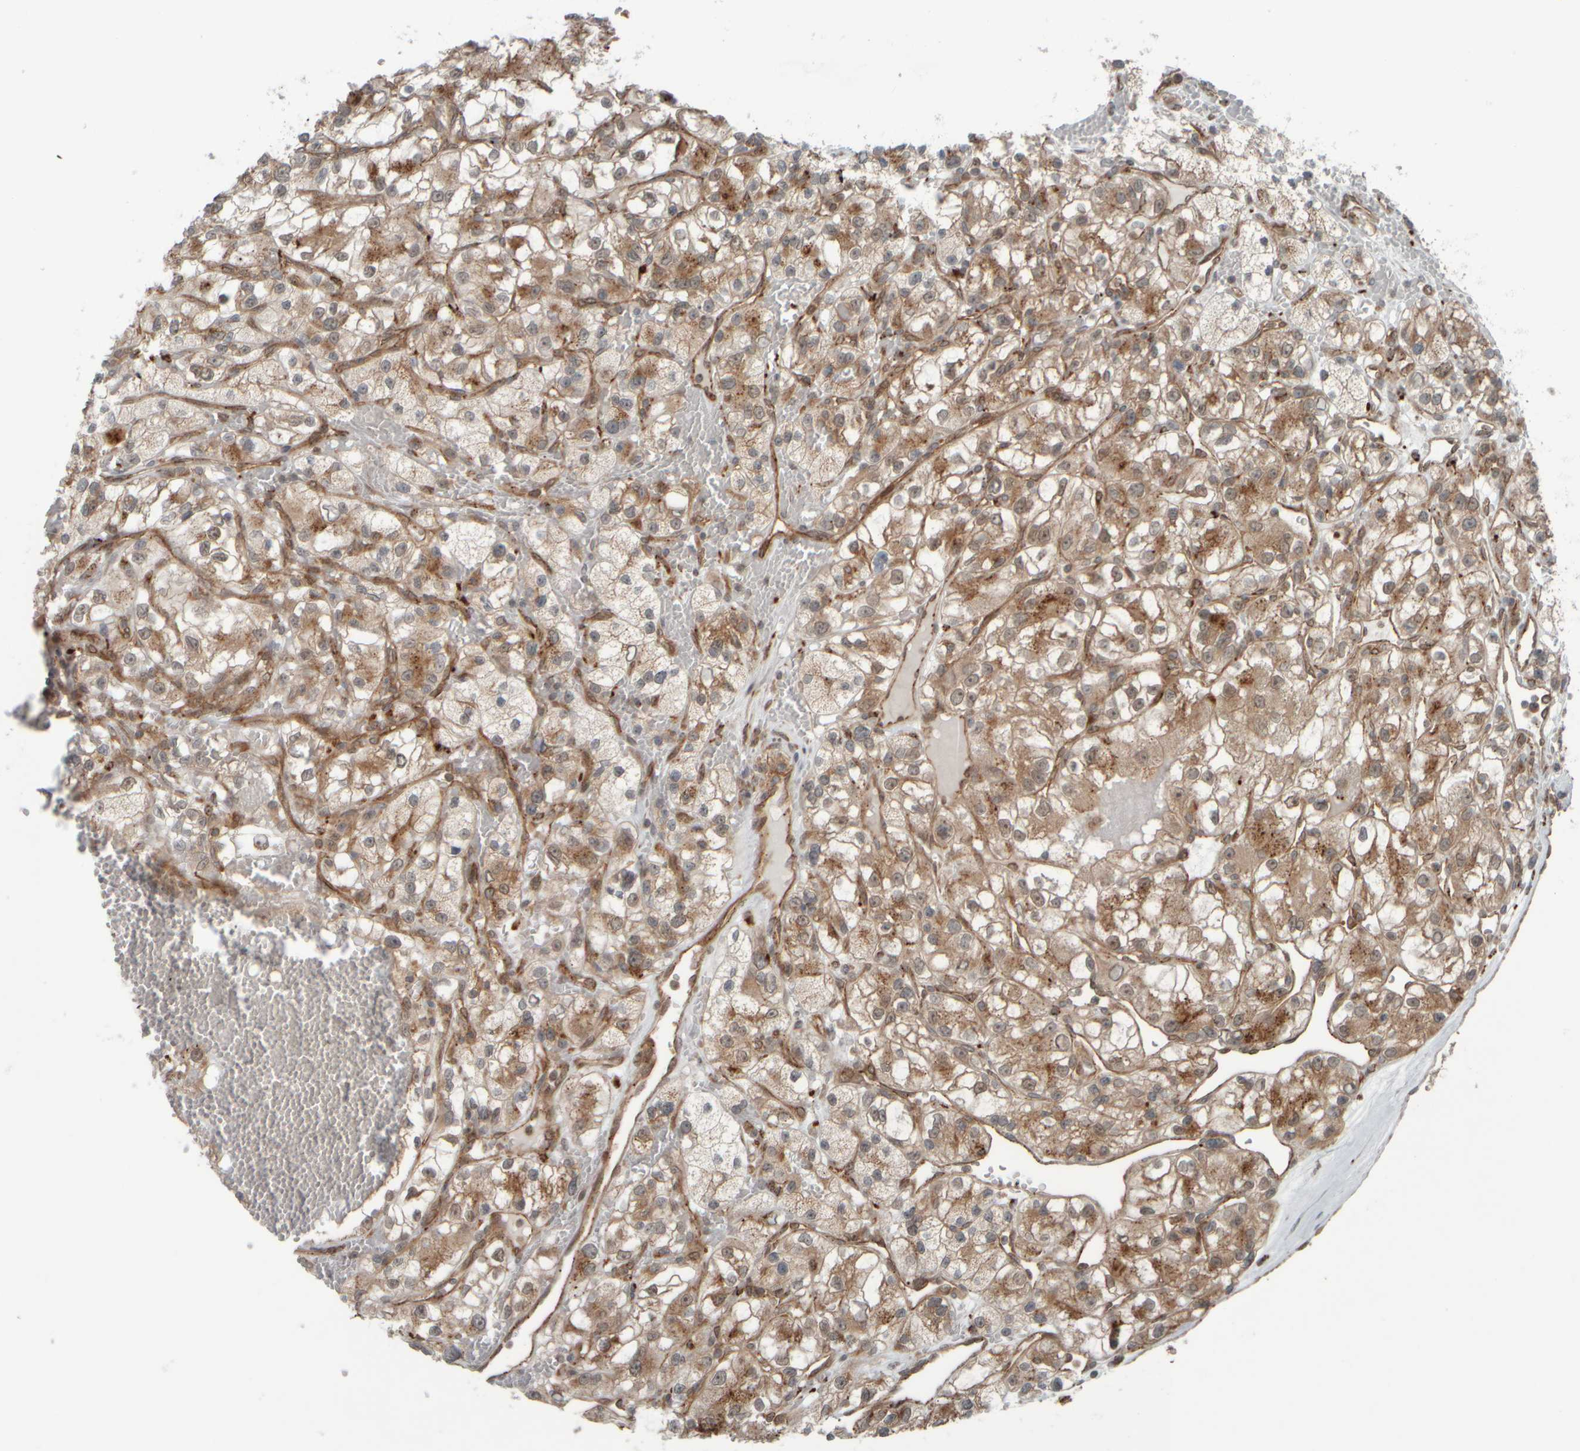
{"staining": {"intensity": "moderate", "quantity": ">75%", "location": "cytoplasmic/membranous"}, "tissue": "renal cancer", "cell_type": "Tumor cells", "image_type": "cancer", "snomed": [{"axis": "morphology", "description": "Adenocarcinoma, NOS"}, {"axis": "topography", "description": "Kidney"}], "caption": "IHC staining of renal cancer, which shows medium levels of moderate cytoplasmic/membranous staining in about >75% of tumor cells indicating moderate cytoplasmic/membranous protein expression. The staining was performed using DAB (3,3'-diaminobenzidine) (brown) for protein detection and nuclei were counterstained in hematoxylin (blue).", "gene": "GIGYF1", "patient": {"sex": "female", "age": 57}}